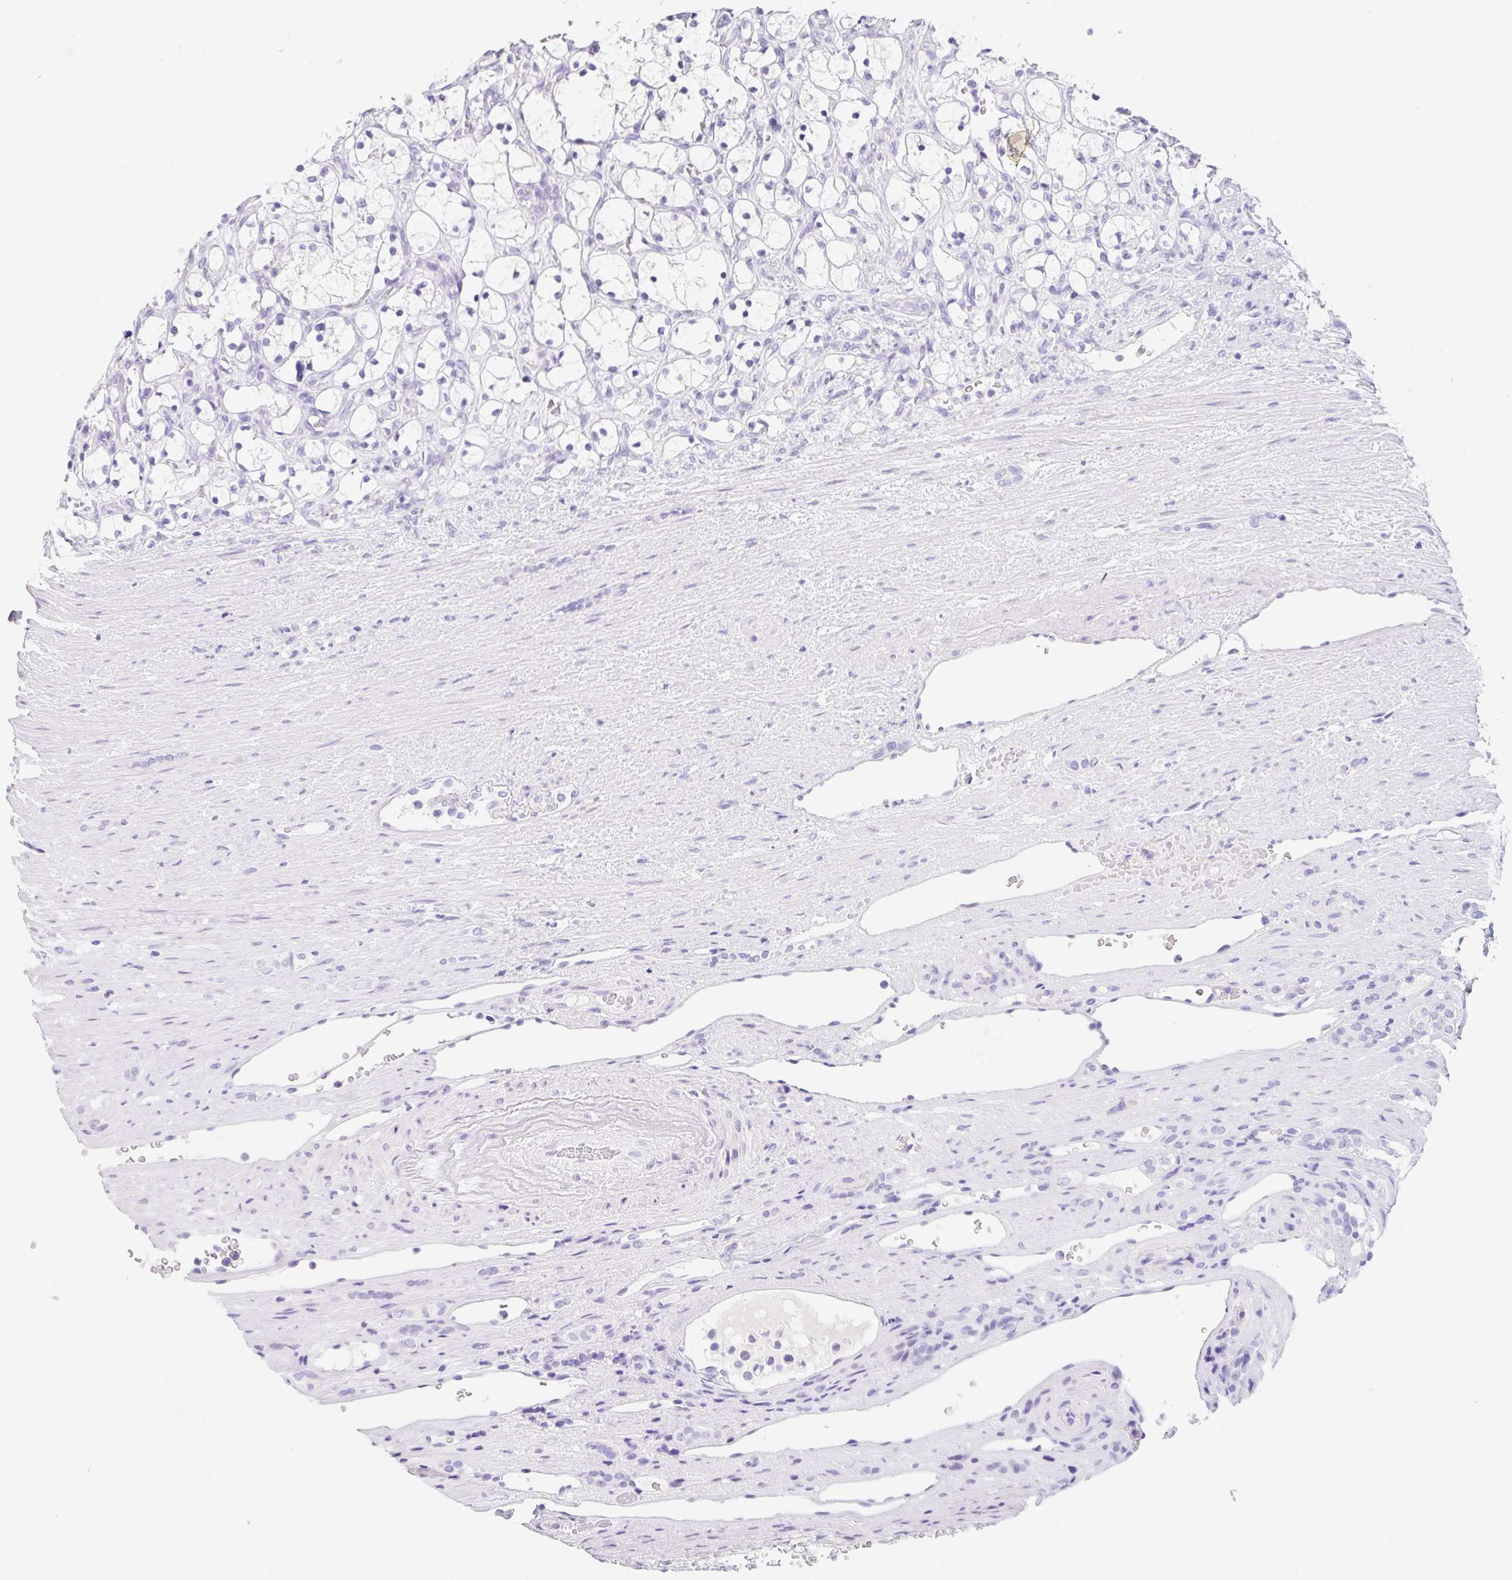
{"staining": {"intensity": "negative", "quantity": "none", "location": "none"}, "tissue": "renal cancer", "cell_type": "Tumor cells", "image_type": "cancer", "snomed": [{"axis": "morphology", "description": "Adenocarcinoma, NOS"}, {"axis": "topography", "description": "Kidney"}], "caption": "An image of human renal cancer is negative for staining in tumor cells. Brightfield microscopy of immunohistochemistry (IHC) stained with DAB (brown) and hematoxylin (blue), captured at high magnification.", "gene": "KLK8", "patient": {"sex": "female", "age": 69}}